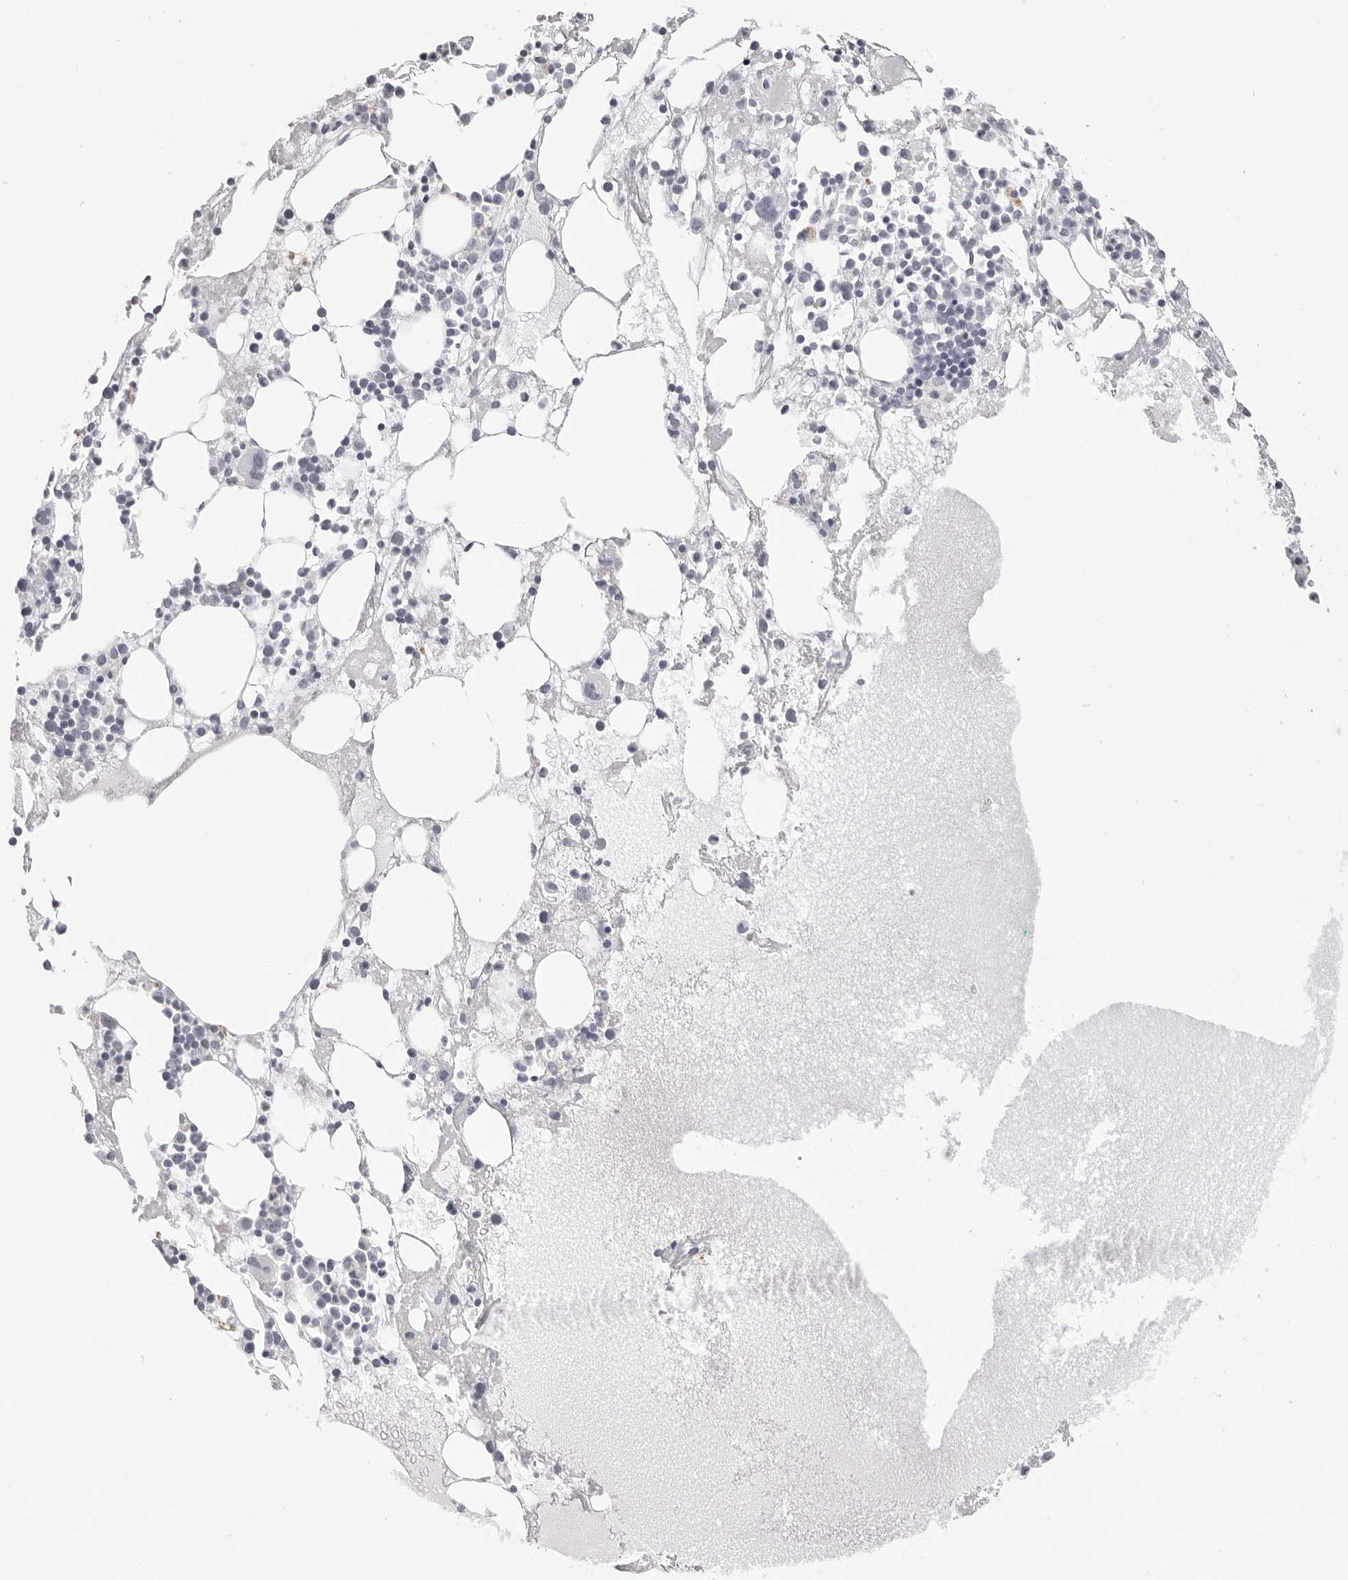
{"staining": {"intensity": "negative", "quantity": "none", "location": "none"}, "tissue": "bone marrow", "cell_type": "Hematopoietic cells", "image_type": "normal", "snomed": [{"axis": "morphology", "description": "Normal tissue, NOS"}, {"axis": "topography", "description": "Bone marrow"}], "caption": "A high-resolution image shows IHC staining of normal bone marrow, which reveals no significant positivity in hematopoietic cells. The staining was performed using DAB to visualize the protein expression in brown, while the nuclei were stained in blue with hematoxylin (Magnification: 20x).", "gene": "CST5", "patient": {"sex": "female", "age": 52}}